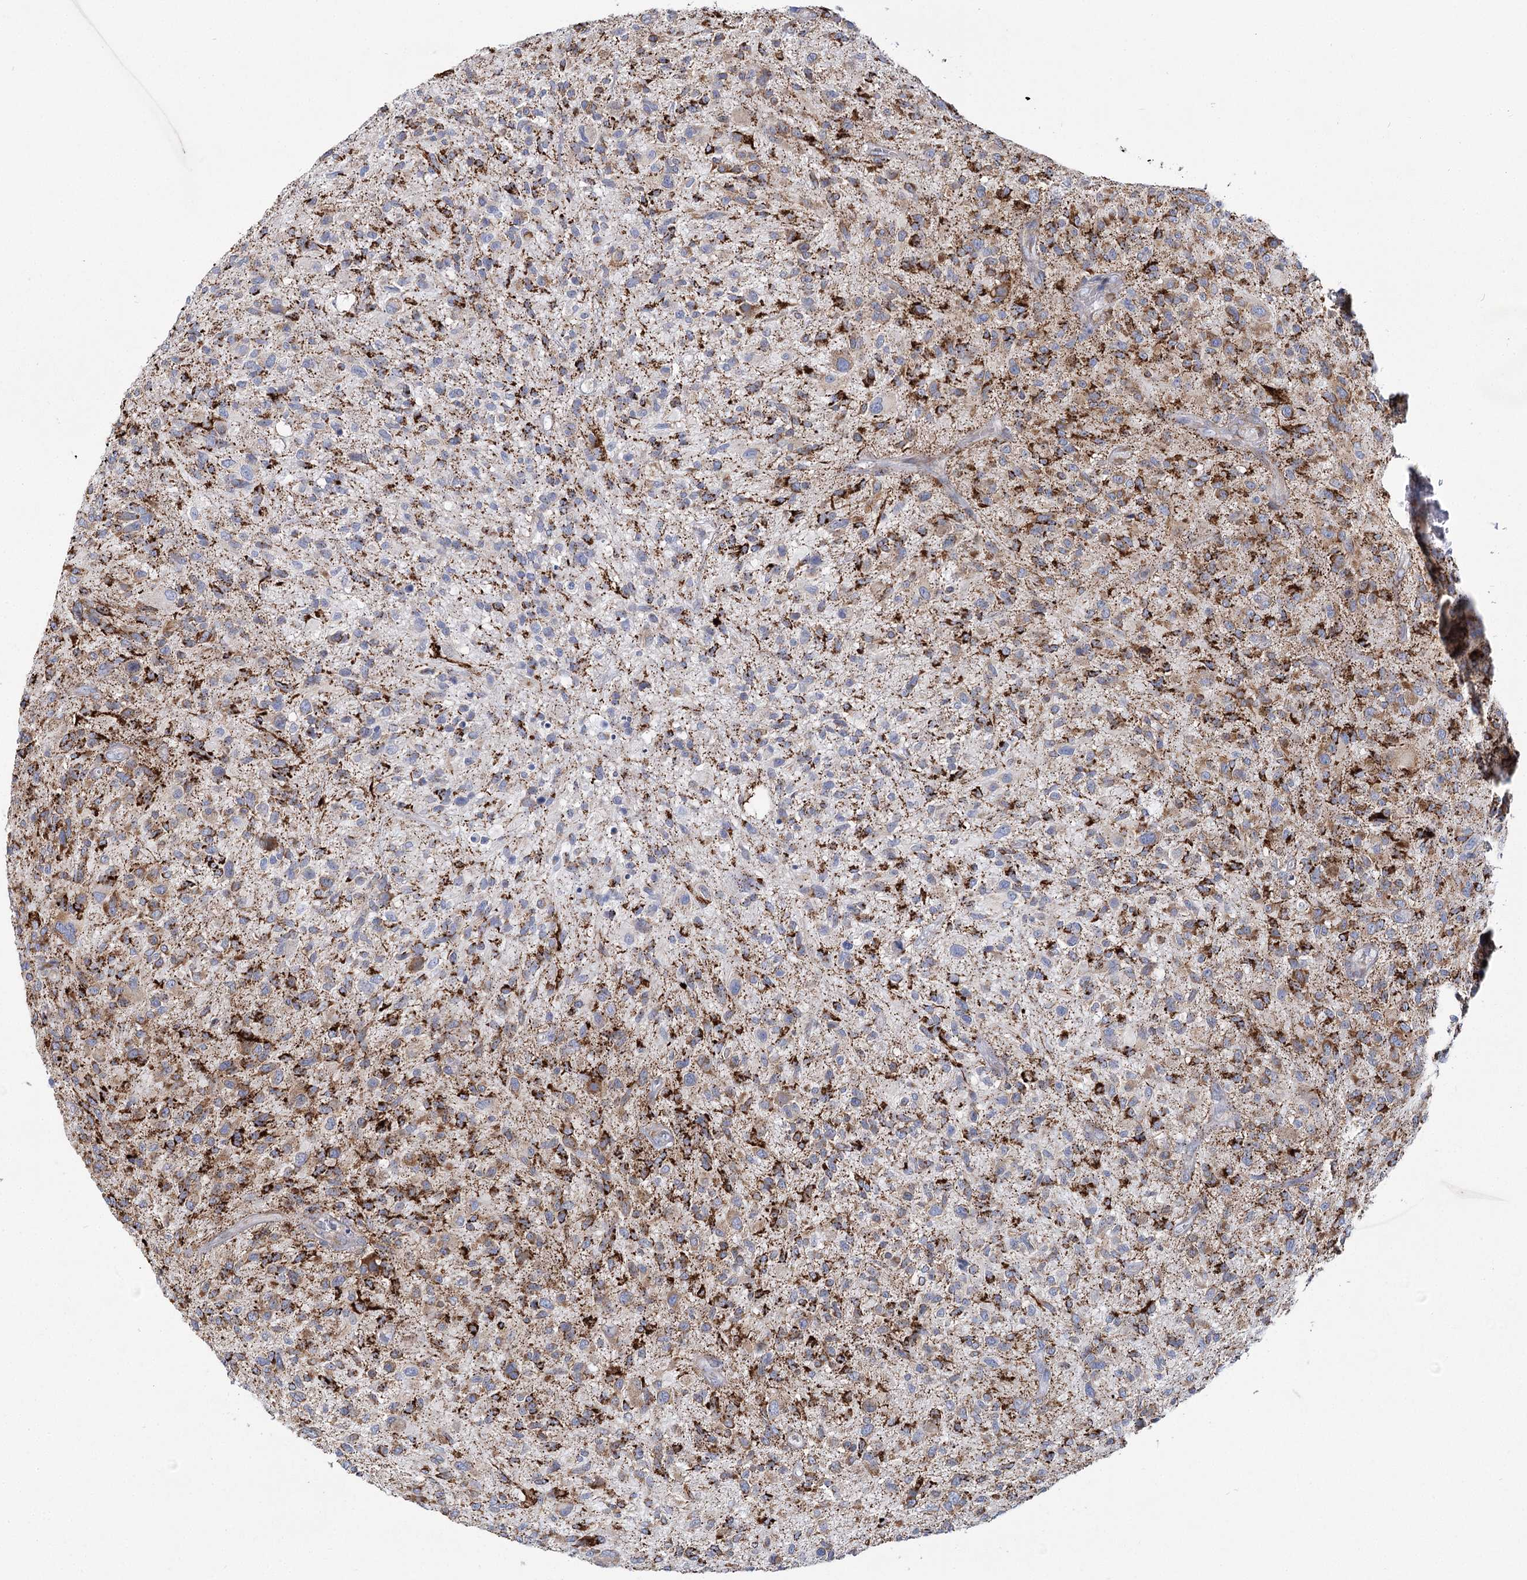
{"staining": {"intensity": "moderate", "quantity": ">75%", "location": "cytoplasmic/membranous"}, "tissue": "glioma", "cell_type": "Tumor cells", "image_type": "cancer", "snomed": [{"axis": "morphology", "description": "Glioma, malignant, High grade"}, {"axis": "topography", "description": "Brain"}], "caption": "Approximately >75% of tumor cells in human glioma reveal moderate cytoplasmic/membranous protein positivity as visualized by brown immunohistochemical staining.", "gene": "THUMPD3", "patient": {"sex": "male", "age": 47}}